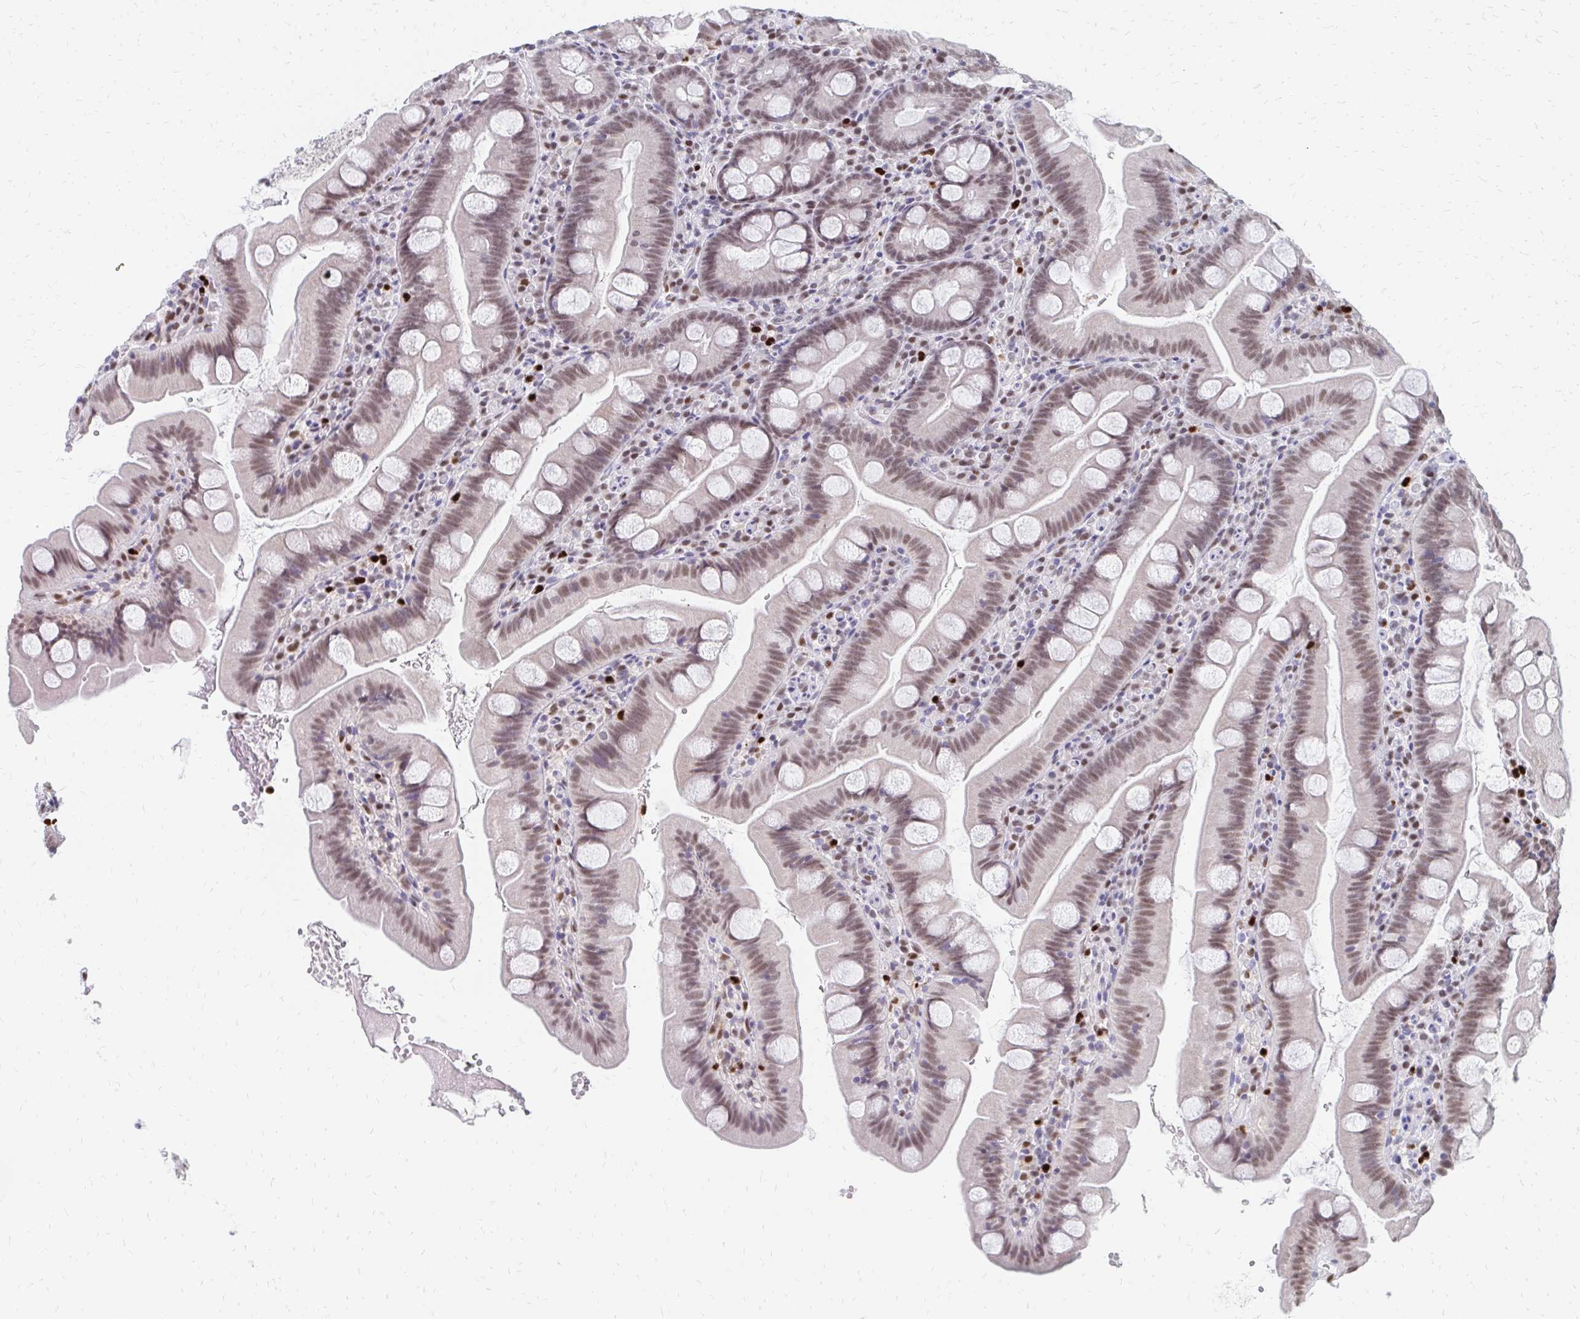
{"staining": {"intensity": "moderate", "quantity": ">75%", "location": "nuclear"}, "tissue": "small intestine", "cell_type": "Glandular cells", "image_type": "normal", "snomed": [{"axis": "morphology", "description": "Normal tissue, NOS"}, {"axis": "topography", "description": "Small intestine"}], "caption": "Immunohistochemistry (IHC) (DAB (3,3'-diaminobenzidine)) staining of normal human small intestine exhibits moderate nuclear protein staining in approximately >75% of glandular cells.", "gene": "PLK3", "patient": {"sex": "female", "age": 68}}